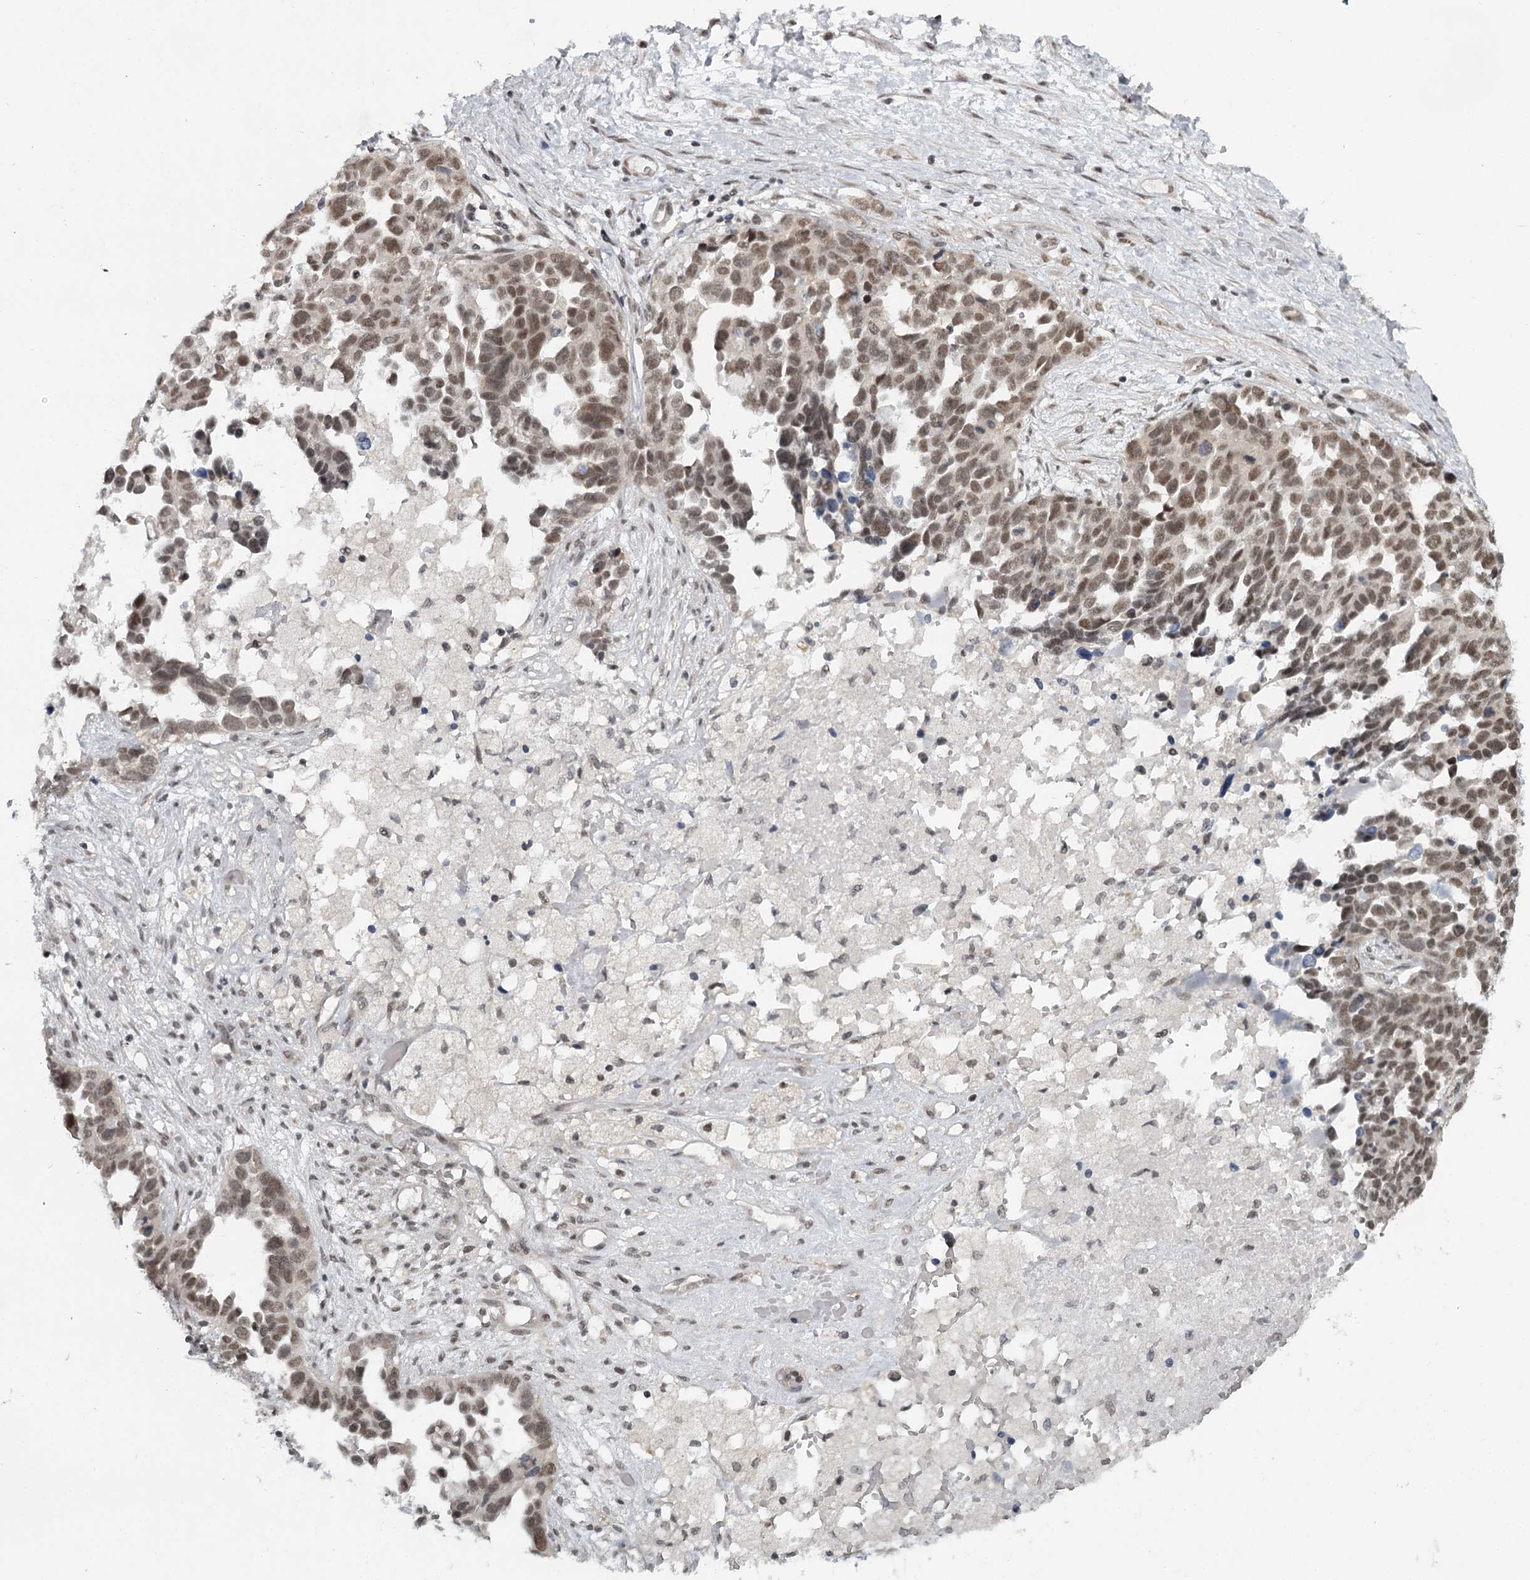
{"staining": {"intensity": "moderate", "quantity": ">75%", "location": "nuclear"}, "tissue": "ovarian cancer", "cell_type": "Tumor cells", "image_type": "cancer", "snomed": [{"axis": "morphology", "description": "Cystadenocarcinoma, serous, NOS"}, {"axis": "topography", "description": "Ovary"}], "caption": "A brown stain labels moderate nuclear positivity of a protein in human ovarian serous cystadenocarcinoma tumor cells. Nuclei are stained in blue.", "gene": "FAM13C", "patient": {"sex": "female", "age": 54}}